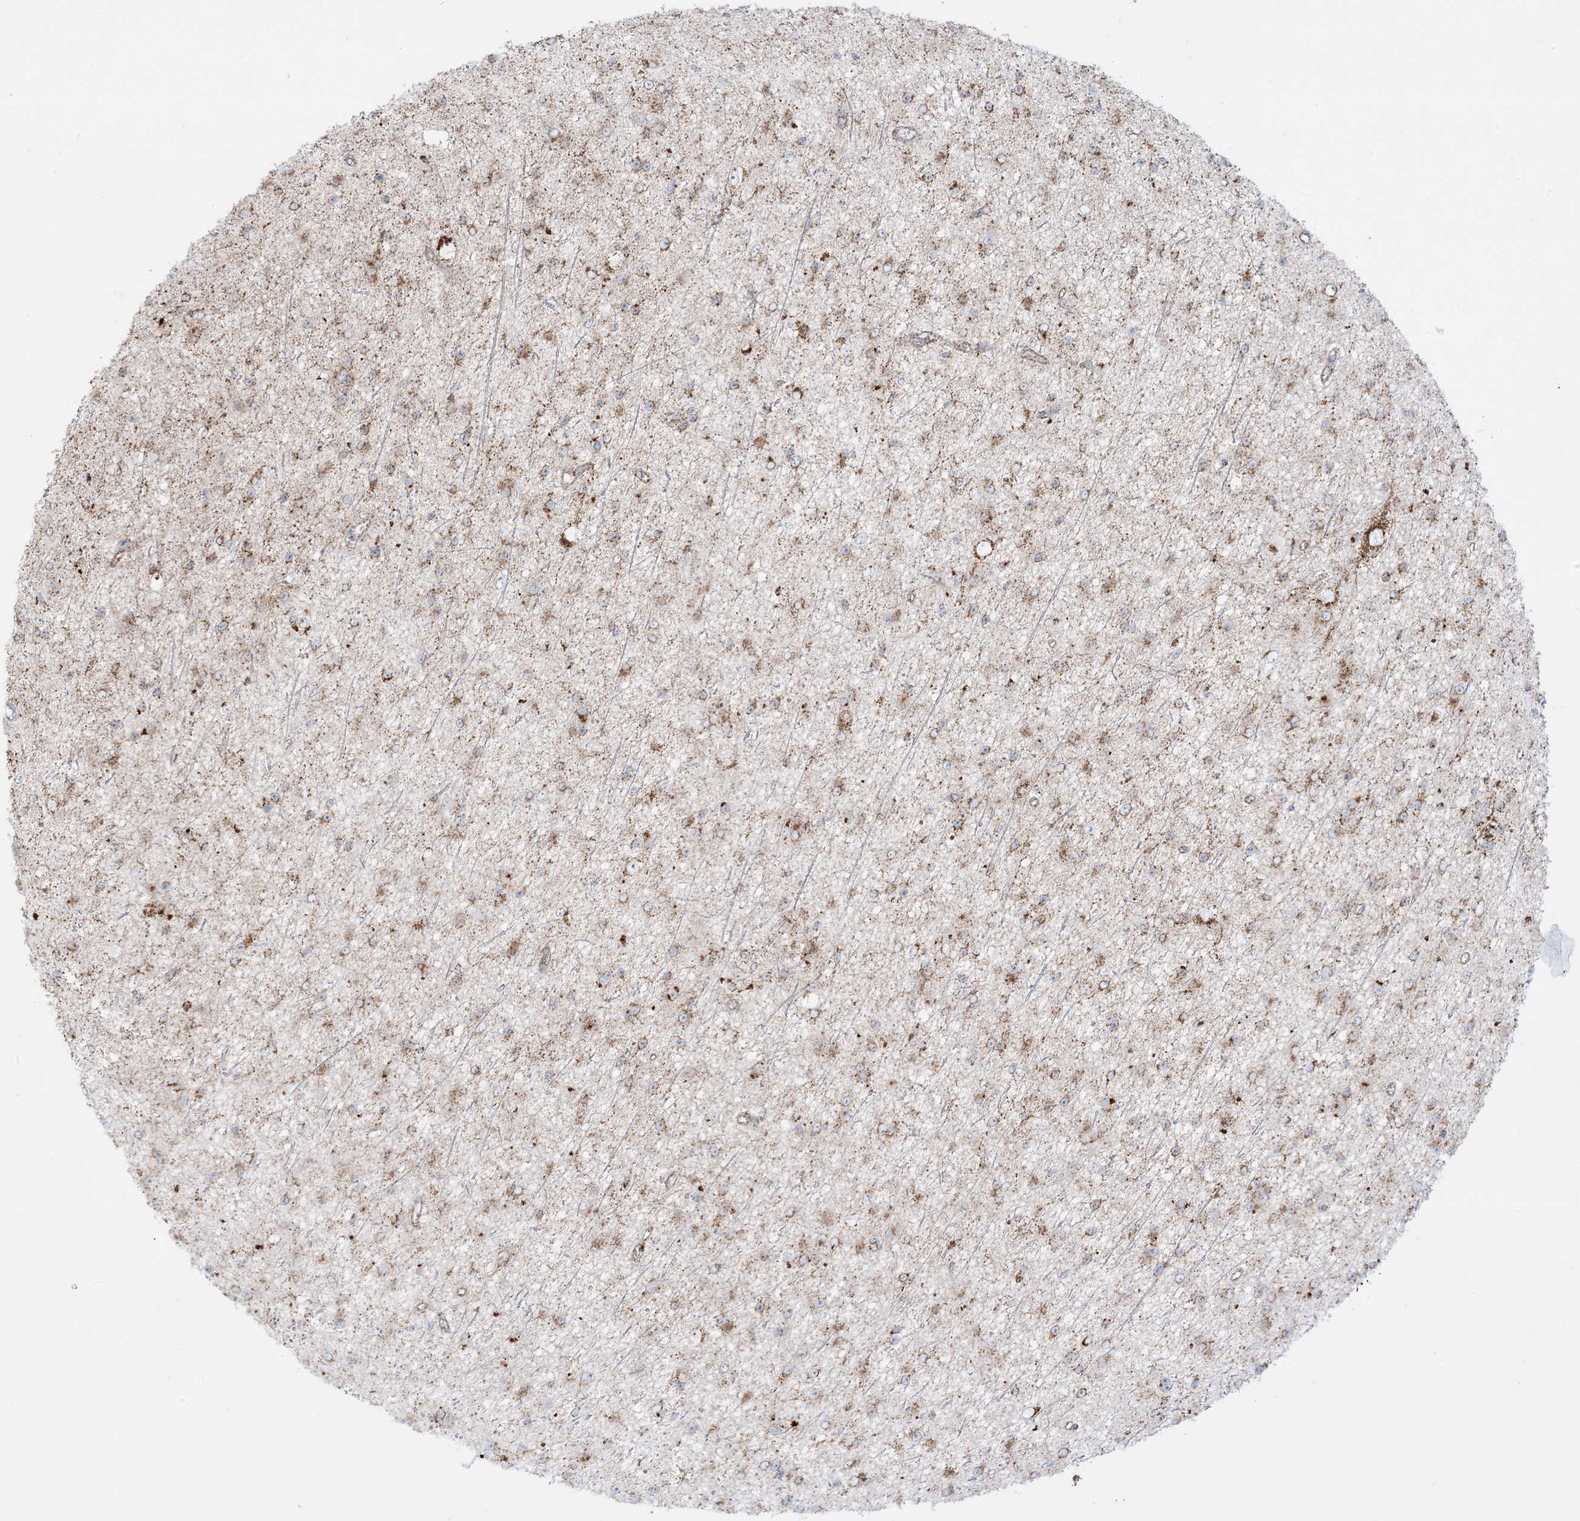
{"staining": {"intensity": "moderate", "quantity": "25%-75%", "location": "cytoplasmic/membranous"}, "tissue": "glioma", "cell_type": "Tumor cells", "image_type": "cancer", "snomed": [{"axis": "morphology", "description": "Glioma, malignant, Low grade"}, {"axis": "topography", "description": "Cerebral cortex"}], "caption": "Immunohistochemical staining of malignant glioma (low-grade) reveals medium levels of moderate cytoplasmic/membranous protein expression in approximately 25%-75% of tumor cells. (Stains: DAB in brown, nuclei in blue, Microscopy: brightfield microscopy at high magnification).", "gene": "MRPS36", "patient": {"sex": "female", "age": 39}}